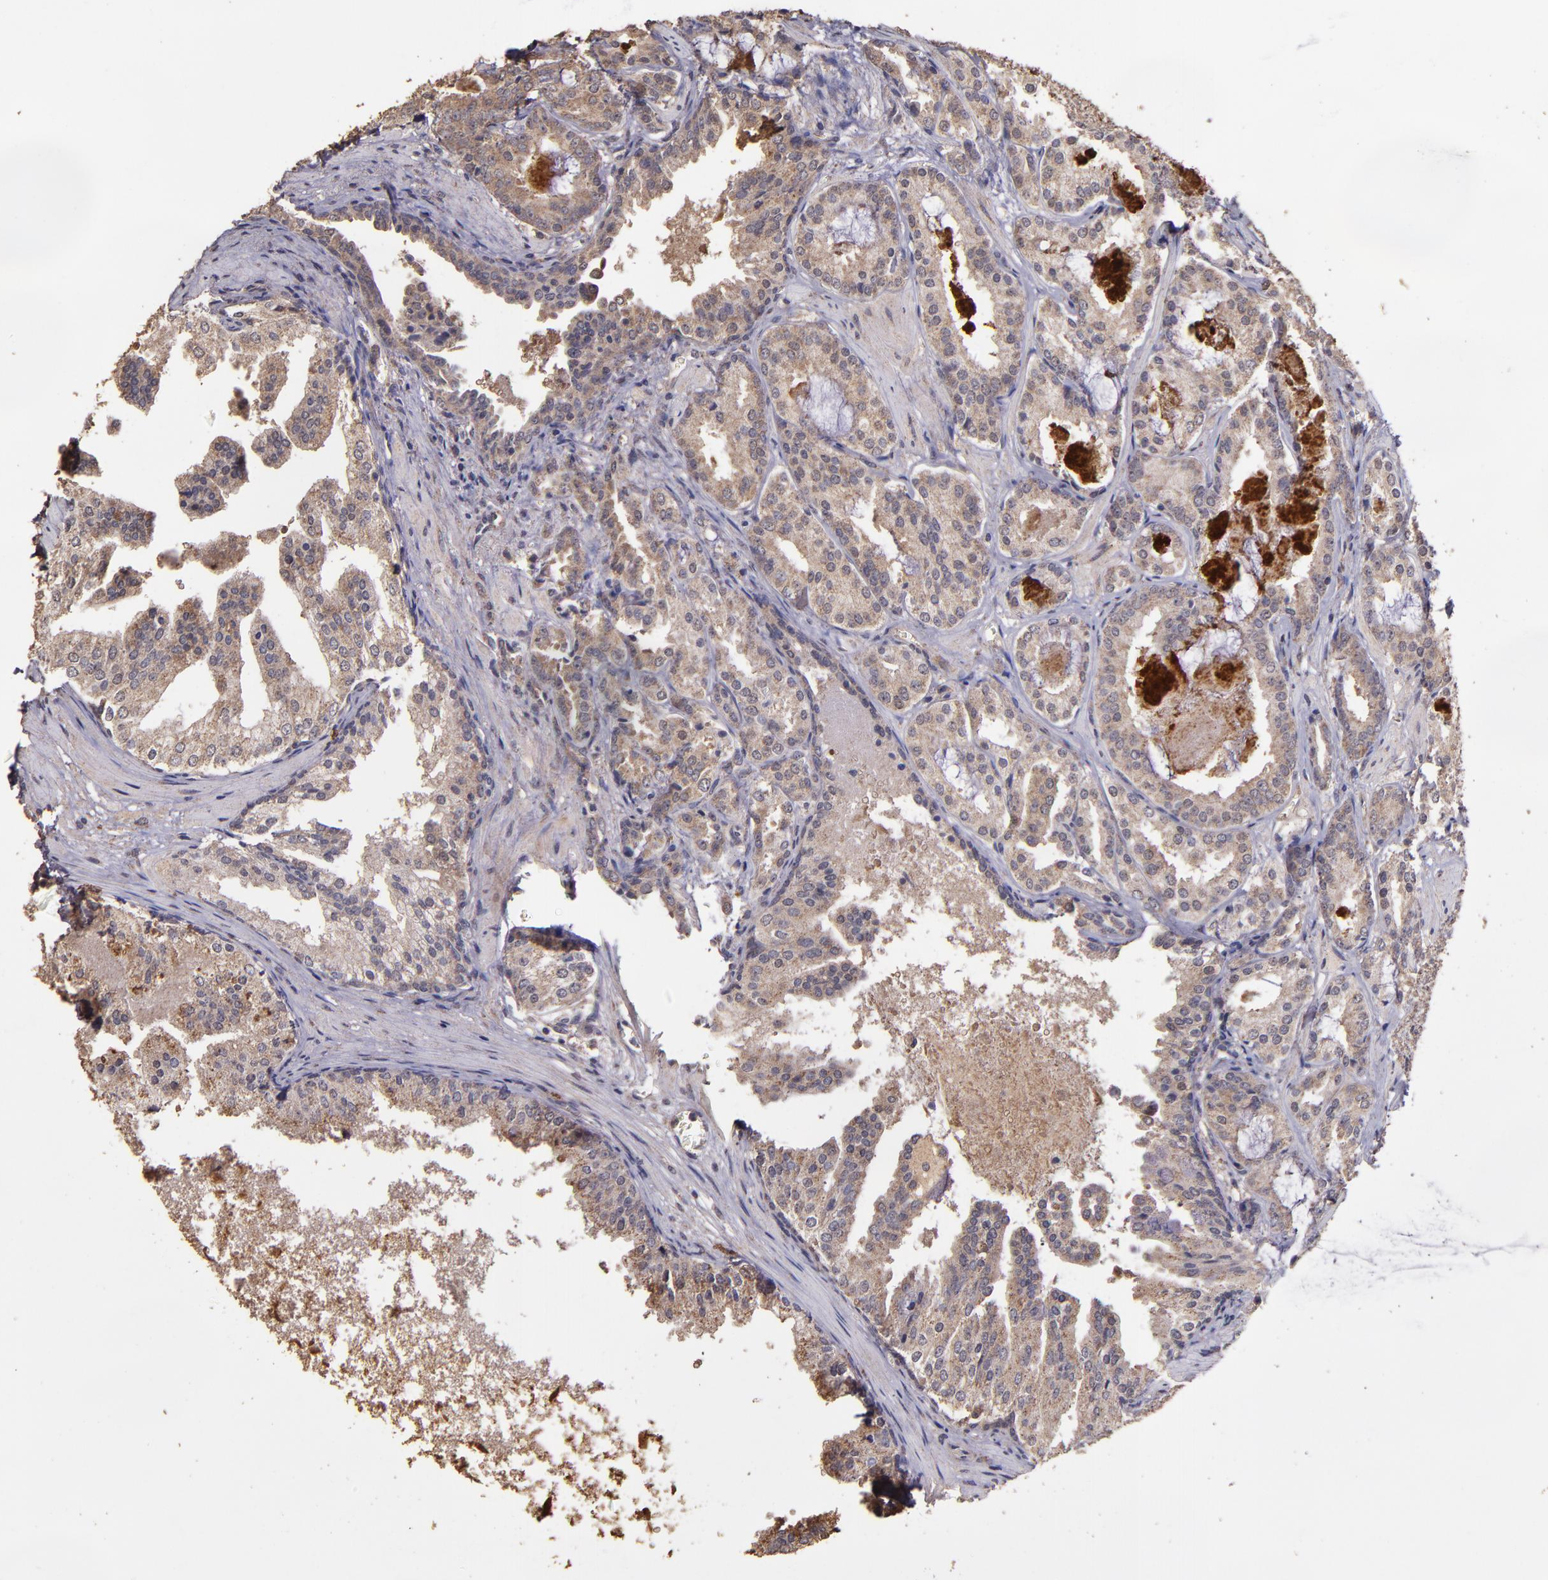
{"staining": {"intensity": "weak", "quantity": ">75%", "location": "cytoplasmic/membranous"}, "tissue": "prostate cancer", "cell_type": "Tumor cells", "image_type": "cancer", "snomed": [{"axis": "morphology", "description": "Adenocarcinoma, Medium grade"}, {"axis": "topography", "description": "Prostate"}], "caption": "Immunohistochemistry (DAB (3,3'-diaminobenzidine)) staining of prostate medium-grade adenocarcinoma shows weak cytoplasmic/membranous protein positivity in approximately >75% of tumor cells. The staining is performed using DAB brown chromogen to label protein expression. The nuclei are counter-stained blue using hematoxylin.", "gene": "HECTD1", "patient": {"sex": "male", "age": 64}}